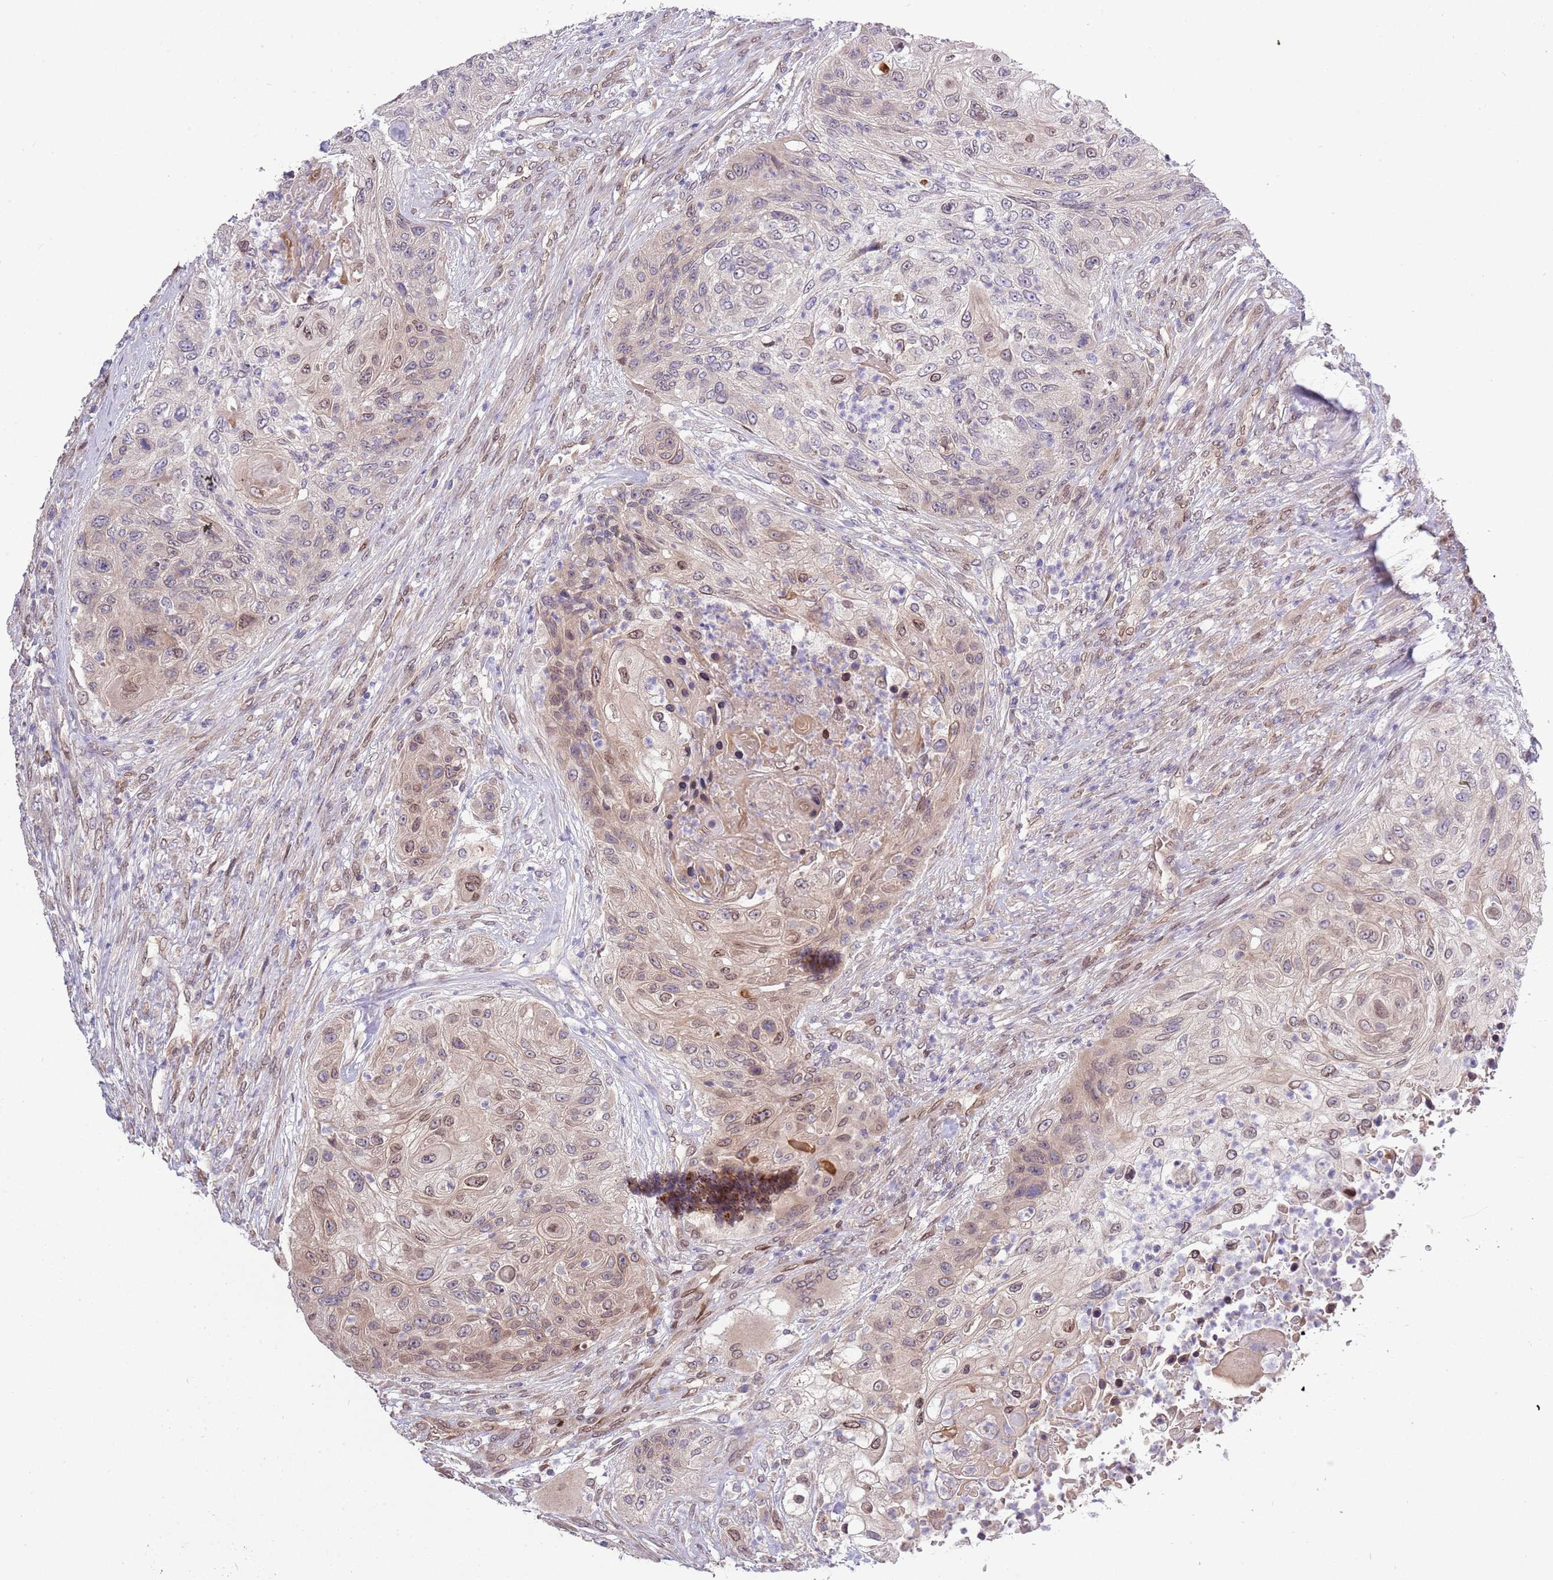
{"staining": {"intensity": "weak", "quantity": "25%-75%", "location": "nuclear"}, "tissue": "urothelial cancer", "cell_type": "Tumor cells", "image_type": "cancer", "snomed": [{"axis": "morphology", "description": "Urothelial carcinoma, High grade"}, {"axis": "topography", "description": "Urinary bladder"}], "caption": "A low amount of weak nuclear staining is seen in about 25%-75% of tumor cells in urothelial carcinoma (high-grade) tissue.", "gene": "ZNF665", "patient": {"sex": "female", "age": 60}}